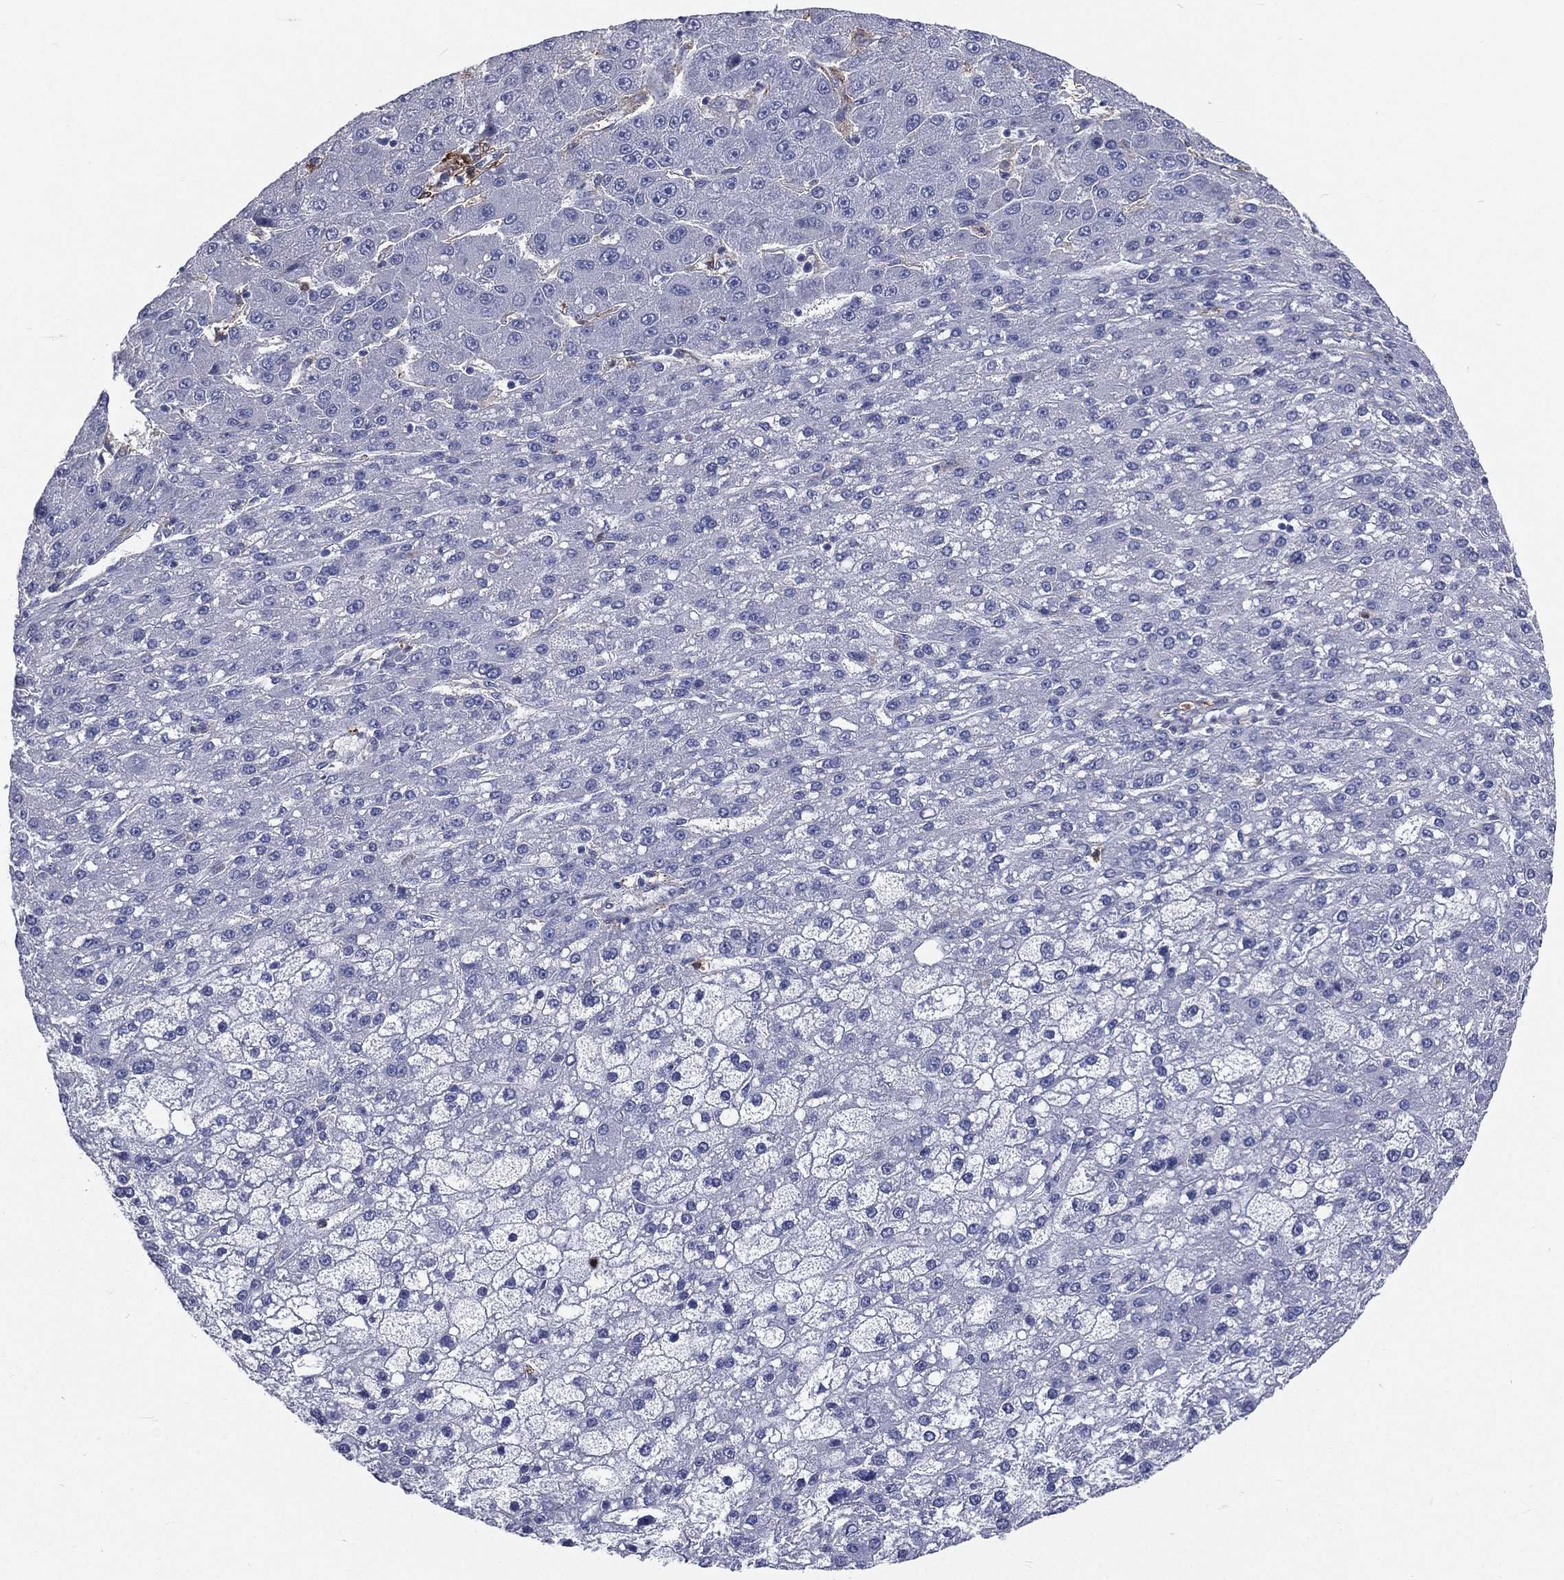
{"staining": {"intensity": "negative", "quantity": "none", "location": "none"}, "tissue": "liver cancer", "cell_type": "Tumor cells", "image_type": "cancer", "snomed": [{"axis": "morphology", "description": "Carcinoma, Hepatocellular, NOS"}, {"axis": "topography", "description": "Liver"}], "caption": "Histopathology image shows no significant protein staining in tumor cells of liver hepatocellular carcinoma. (Brightfield microscopy of DAB immunohistochemistry at high magnification).", "gene": "BASP1", "patient": {"sex": "male", "age": 67}}